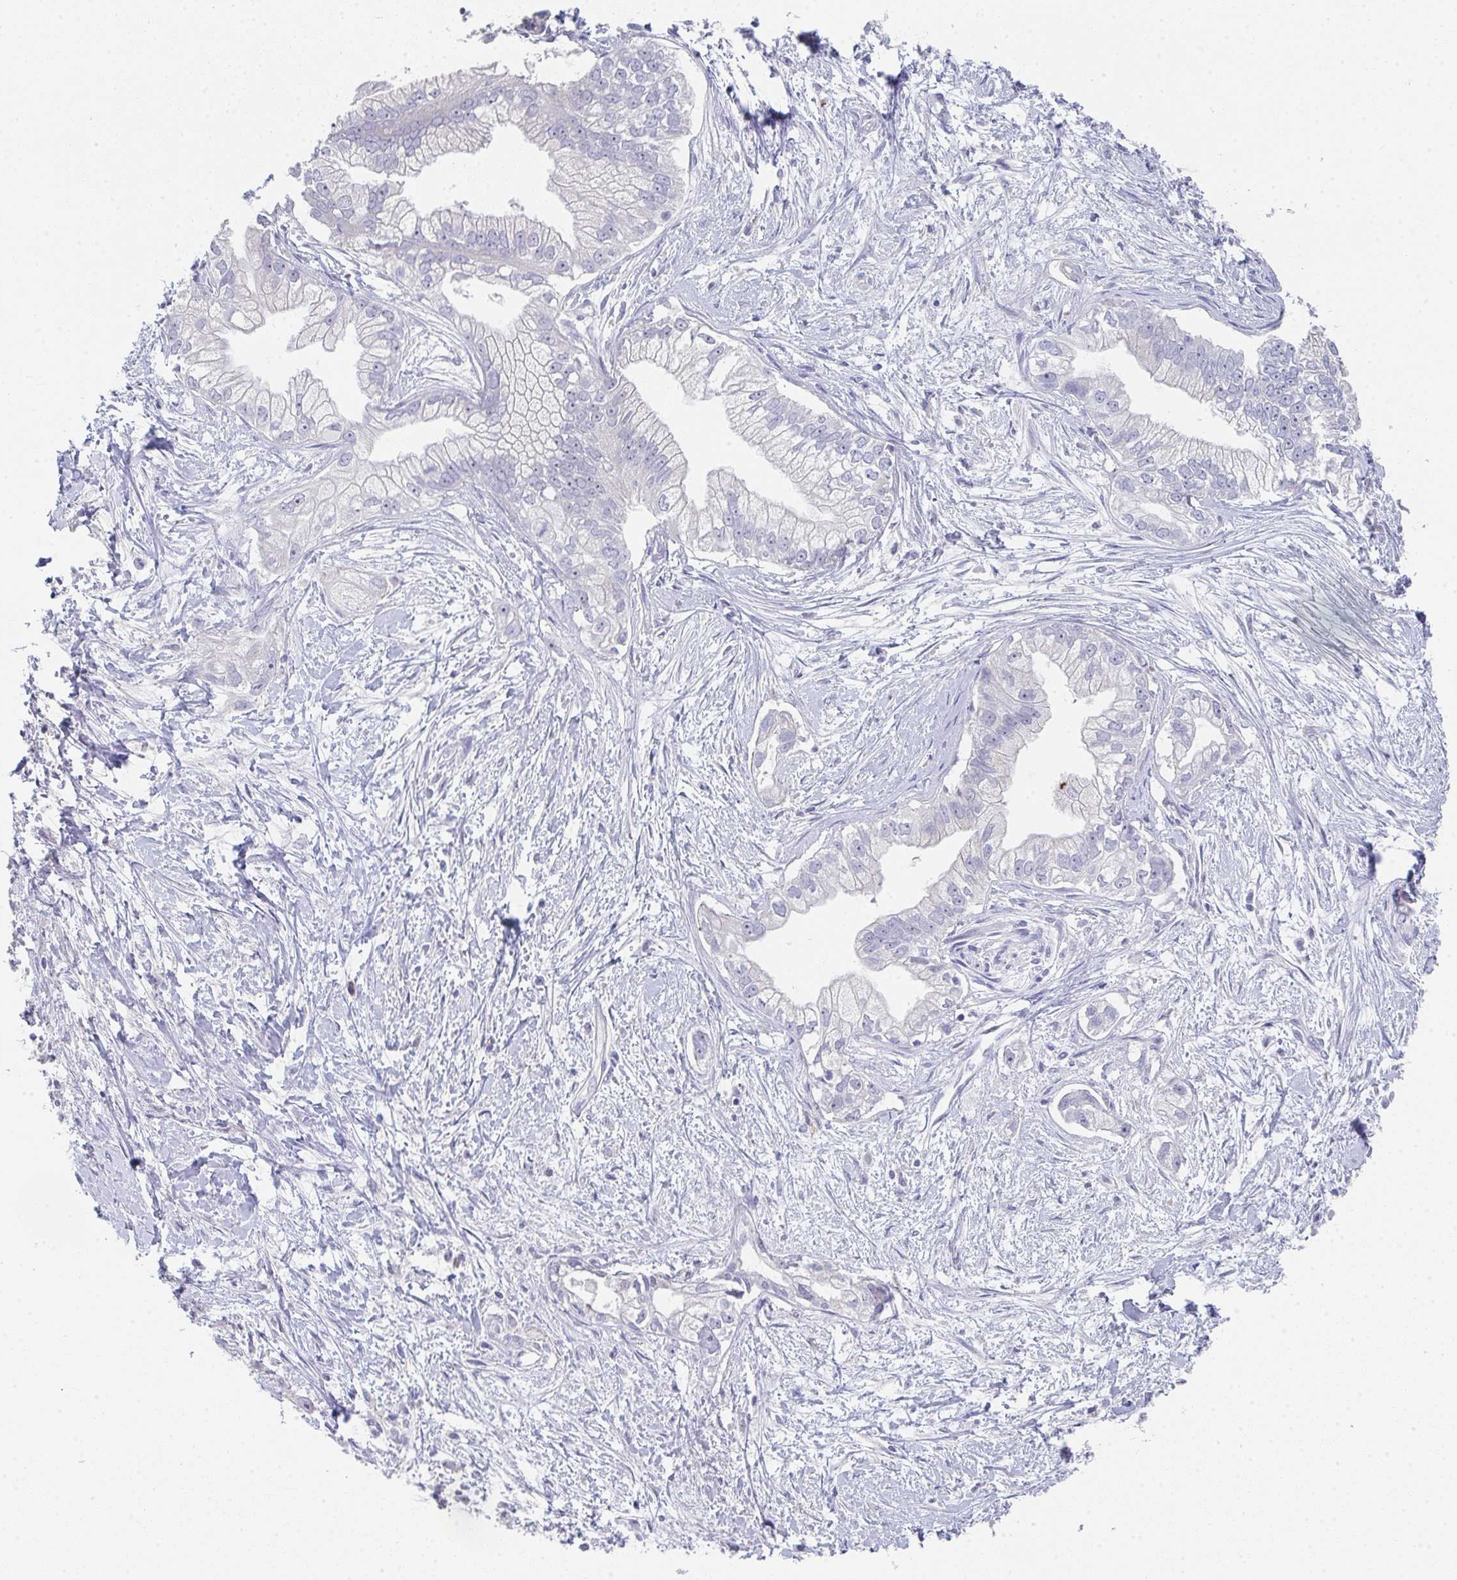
{"staining": {"intensity": "negative", "quantity": "none", "location": "none"}, "tissue": "pancreatic cancer", "cell_type": "Tumor cells", "image_type": "cancer", "snomed": [{"axis": "morphology", "description": "Adenocarcinoma, NOS"}, {"axis": "topography", "description": "Pancreas"}], "caption": "An image of human pancreatic cancer (adenocarcinoma) is negative for staining in tumor cells.", "gene": "NOXRED1", "patient": {"sex": "male", "age": 70}}